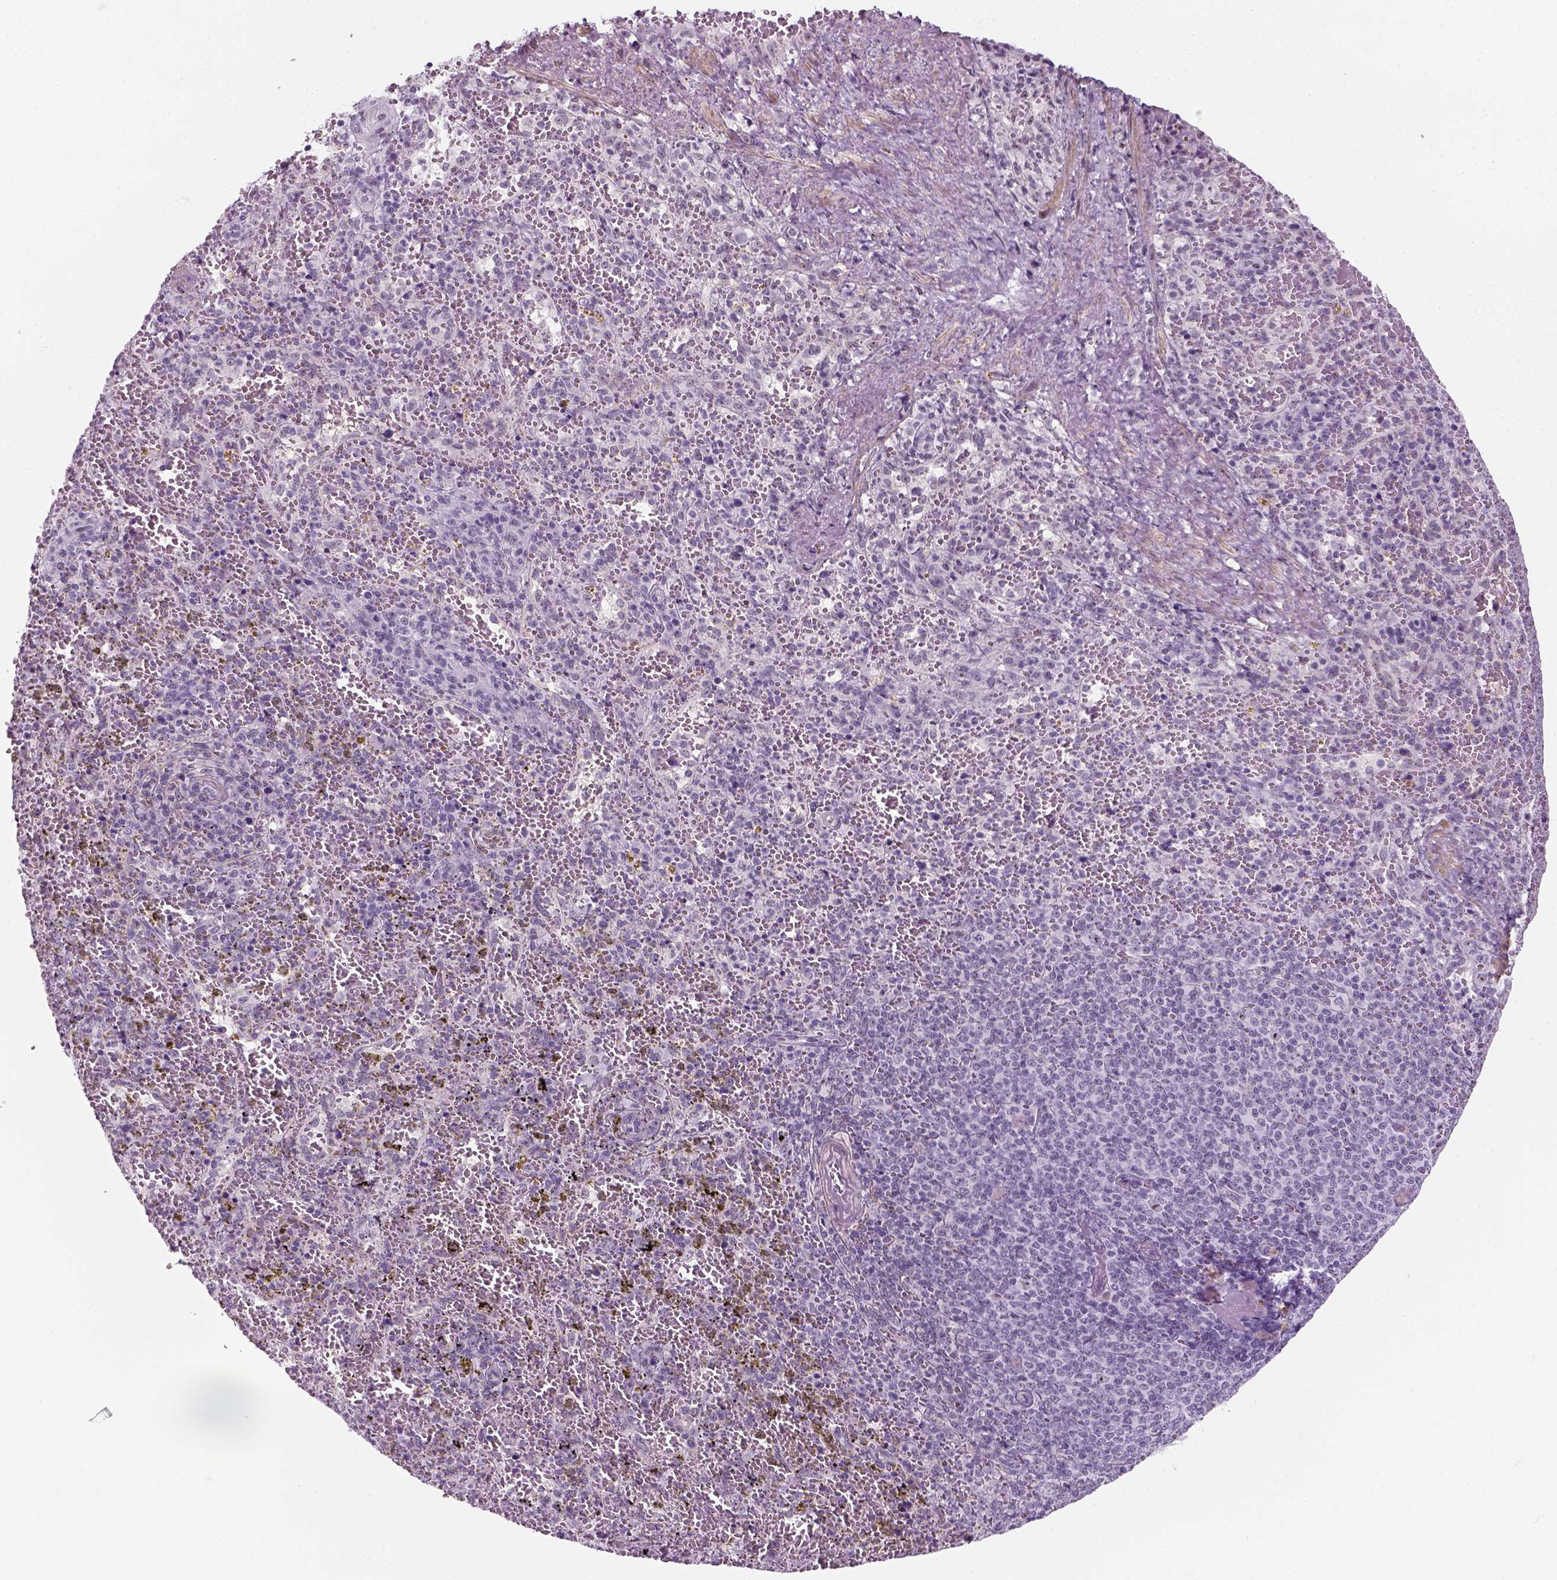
{"staining": {"intensity": "negative", "quantity": "none", "location": "none"}, "tissue": "spleen", "cell_type": "Cells in red pulp", "image_type": "normal", "snomed": [{"axis": "morphology", "description": "Normal tissue, NOS"}, {"axis": "topography", "description": "Spleen"}], "caption": "DAB immunohistochemical staining of unremarkable human spleen reveals no significant staining in cells in red pulp. (DAB IHC visualized using brightfield microscopy, high magnification).", "gene": "ZNF865", "patient": {"sex": "female", "age": 50}}